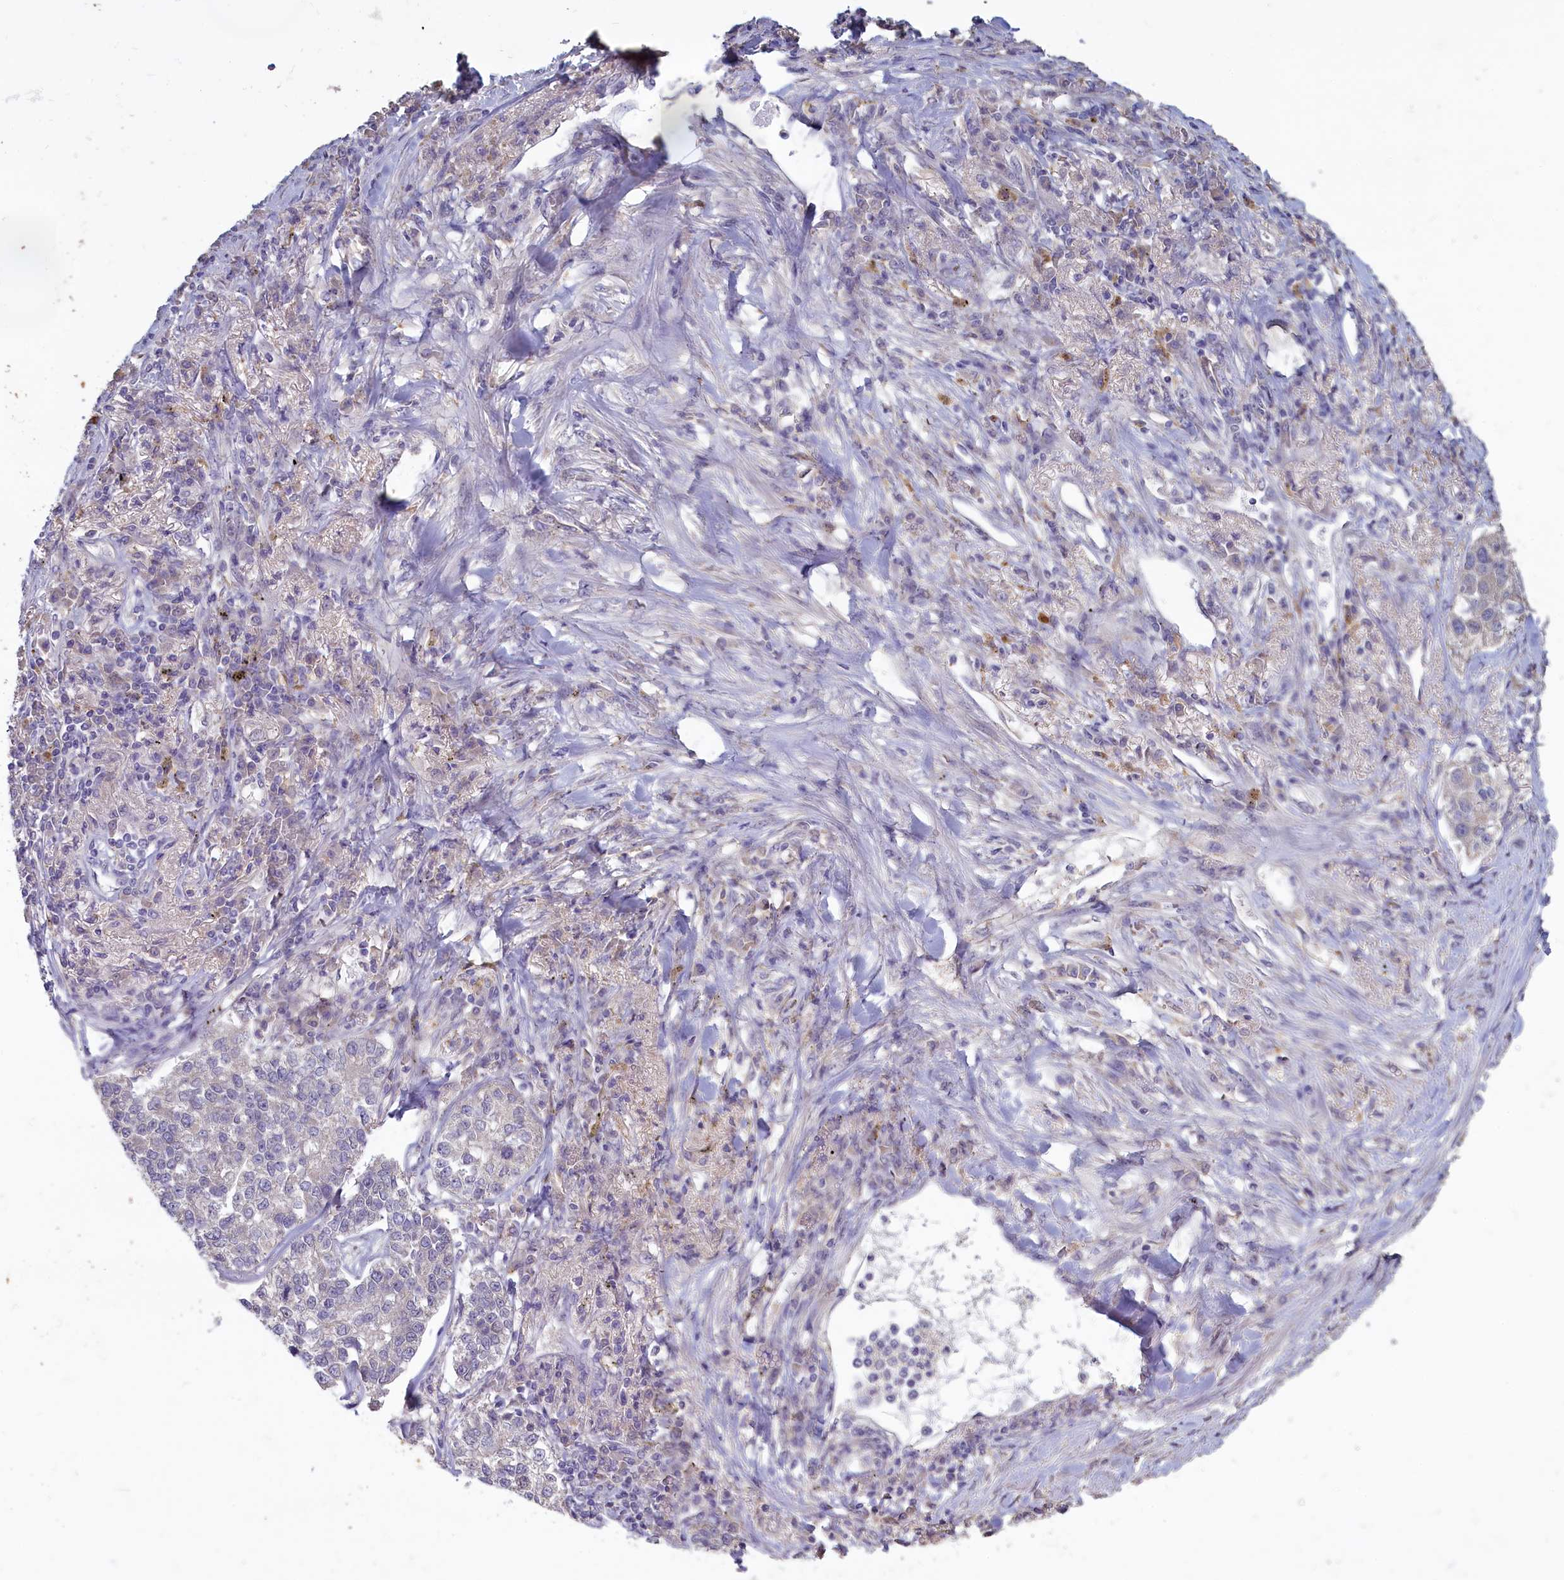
{"staining": {"intensity": "negative", "quantity": "none", "location": "none"}, "tissue": "lung cancer", "cell_type": "Tumor cells", "image_type": "cancer", "snomed": [{"axis": "morphology", "description": "Adenocarcinoma, NOS"}, {"axis": "topography", "description": "Lung"}], "caption": "The image reveals no significant expression in tumor cells of lung cancer (adenocarcinoma).", "gene": "ATF7IP2", "patient": {"sex": "male", "age": 49}}